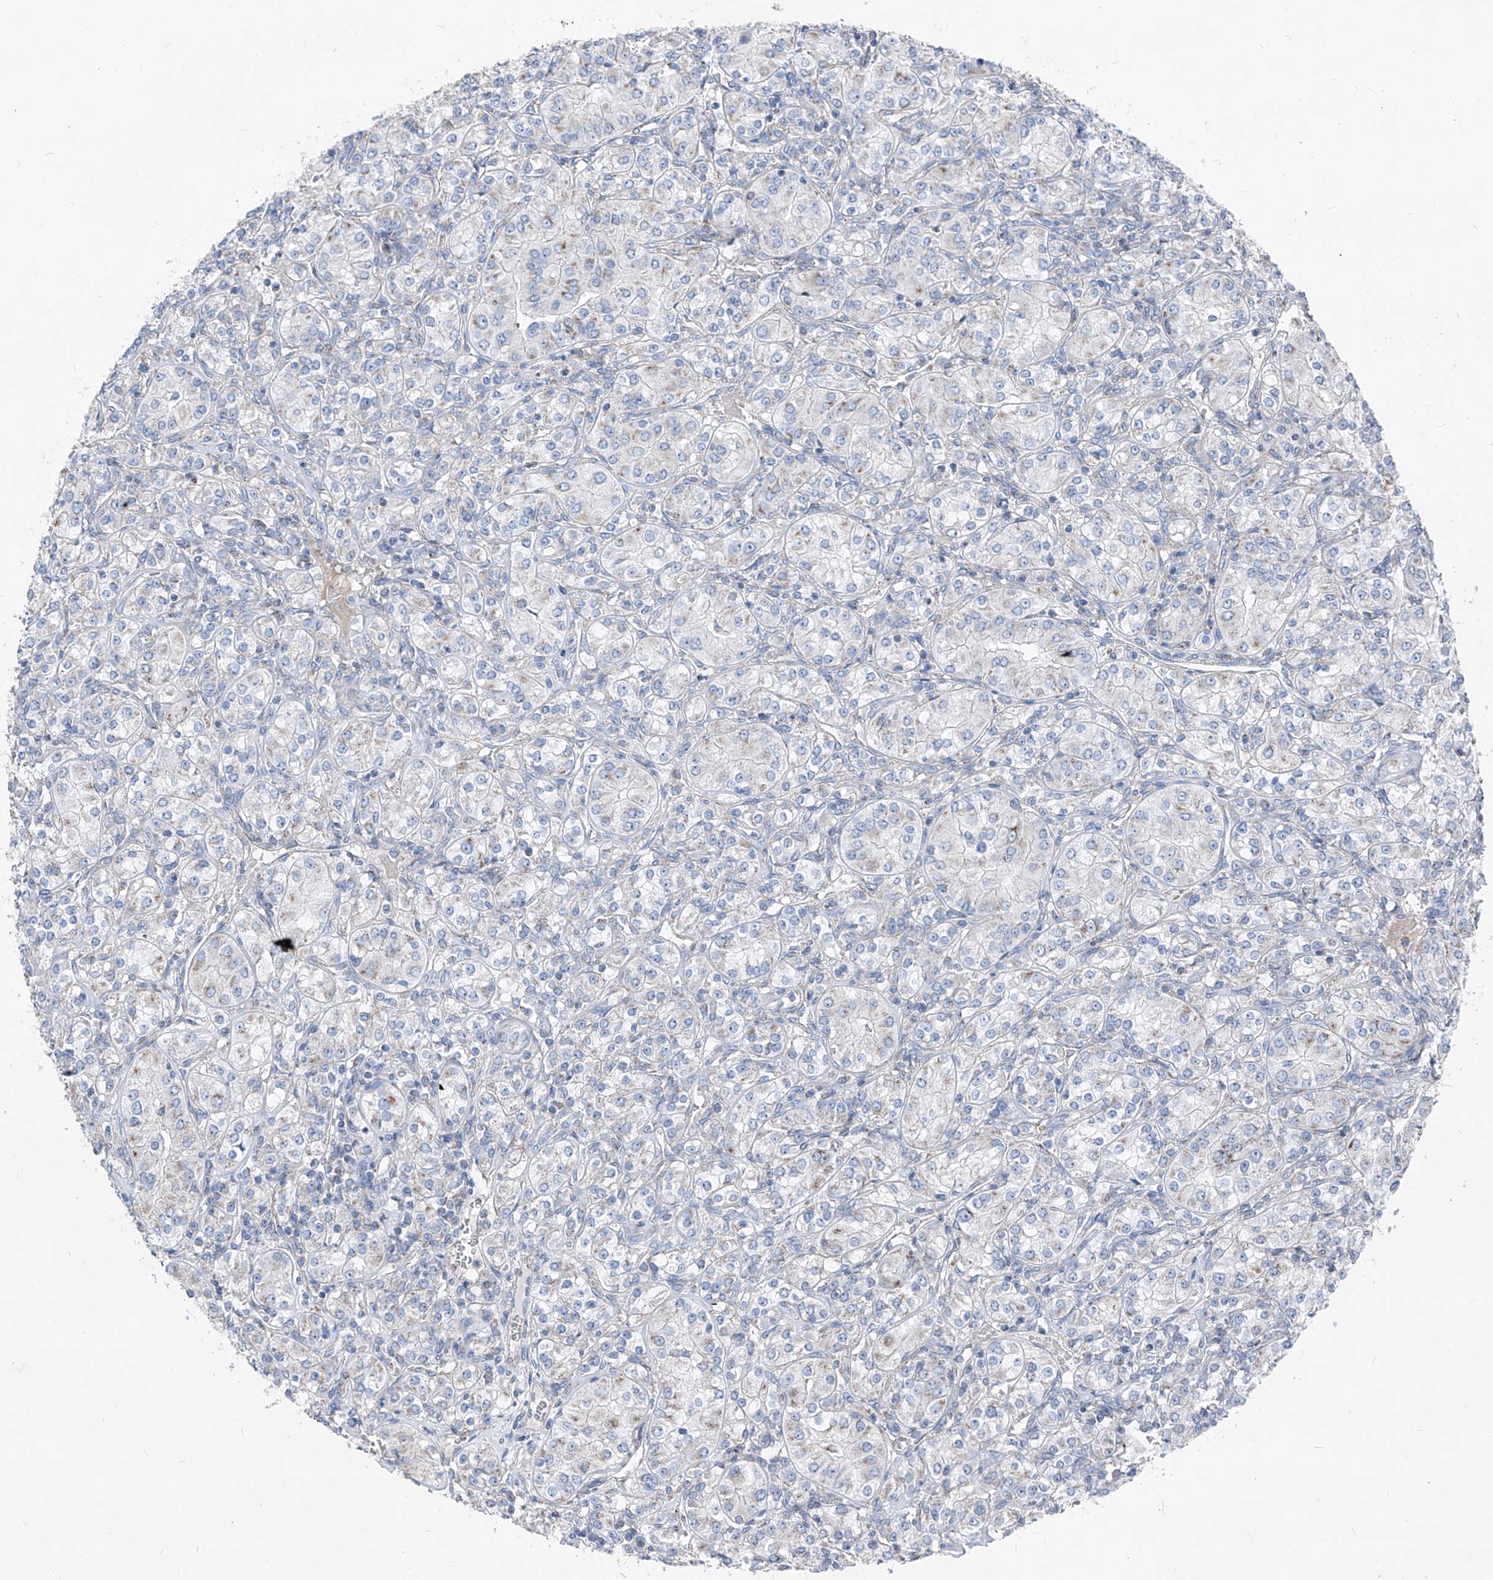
{"staining": {"intensity": "negative", "quantity": "none", "location": "none"}, "tissue": "renal cancer", "cell_type": "Tumor cells", "image_type": "cancer", "snomed": [{"axis": "morphology", "description": "Adenocarcinoma, NOS"}, {"axis": "topography", "description": "Kidney"}], "caption": "Tumor cells show no significant protein positivity in renal cancer.", "gene": "AGPS", "patient": {"sex": "male", "age": 77}}